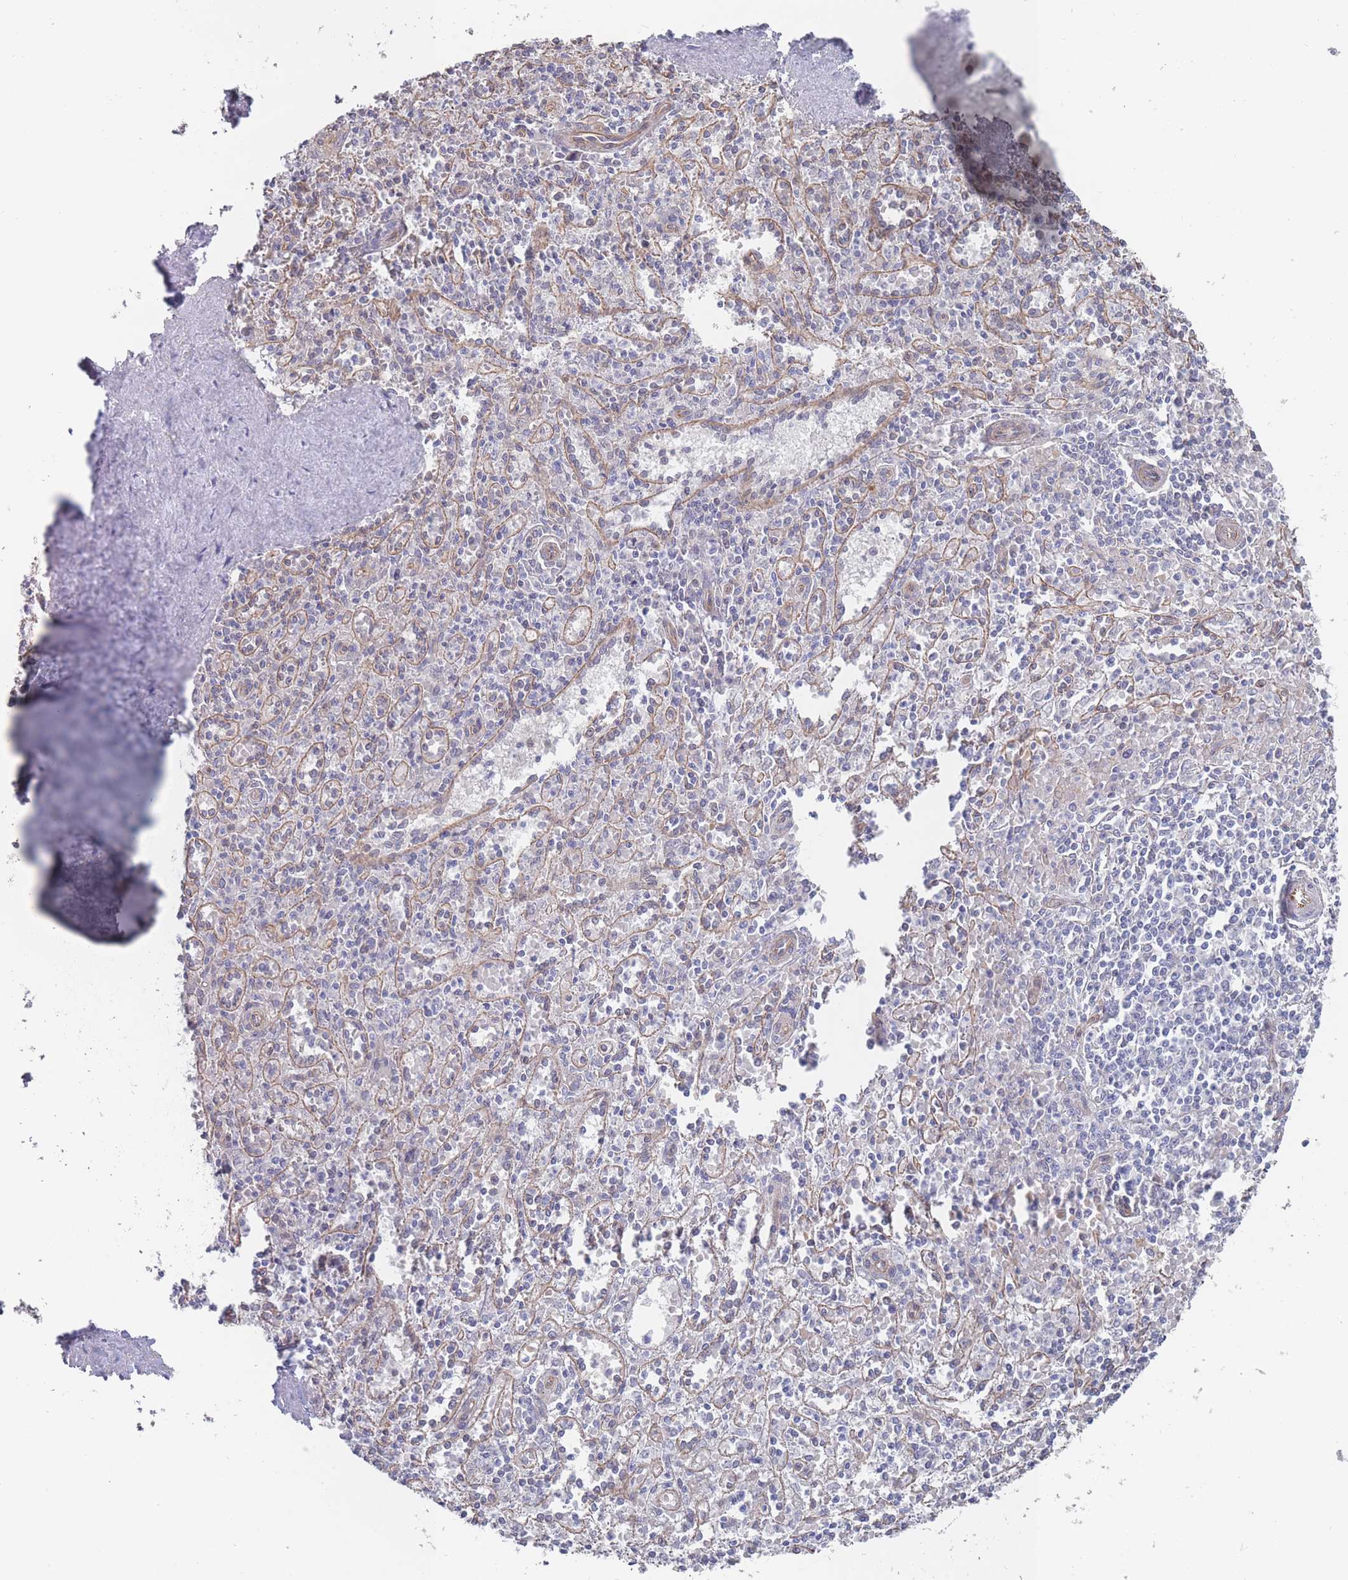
{"staining": {"intensity": "negative", "quantity": "none", "location": "none"}, "tissue": "spleen", "cell_type": "Cells in red pulp", "image_type": "normal", "snomed": [{"axis": "morphology", "description": "Normal tissue, NOS"}, {"axis": "topography", "description": "Spleen"}], "caption": "IHC histopathology image of unremarkable spleen: spleen stained with DAB (3,3'-diaminobenzidine) displays no significant protein positivity in cells in red pulp.", "gene": "SLC1A6", "patient": {"sex": "female", "age": 70}}